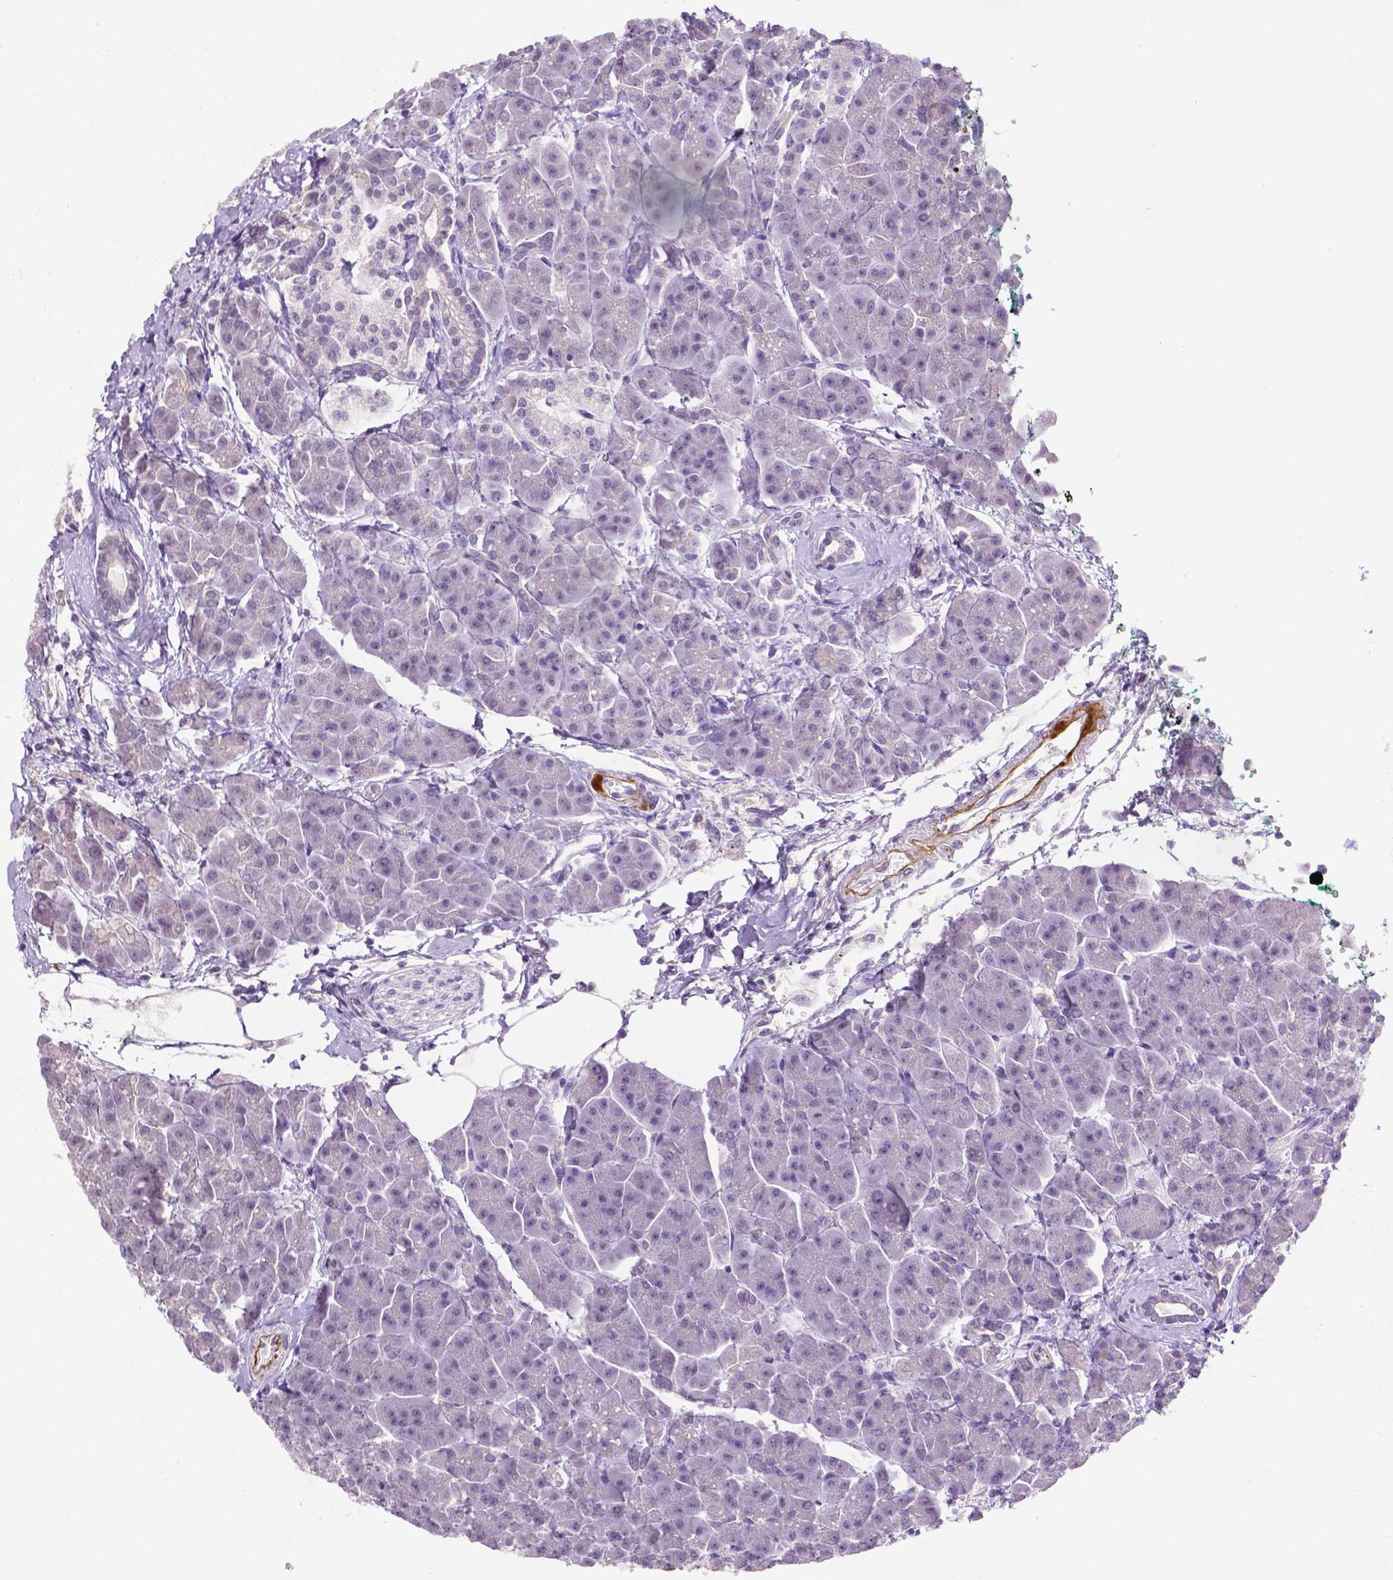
{"staining": {"intensity": "negative", "quantity": "none", "location": "none"}, "tissue": "pancreas", "cell_type": "Exocrine glandular cells", "image_type": "normal", "snomed": [{"axis": "morphology", "description": "Normal tissue, NOS"}, {"axis": "topography", "description": "Adipose tissue"}, {"axis": "topography", "description": "Pancreas"}, {"axis": "topography", "description": "Peripheral nerve tissue"}], "caption": "Benign pancreas was stained to show a protein in brown. There is no significant expression in exocrine glandular cells.", "gene": "MMP27", "patient": {"sex": "female", "age": 58}}